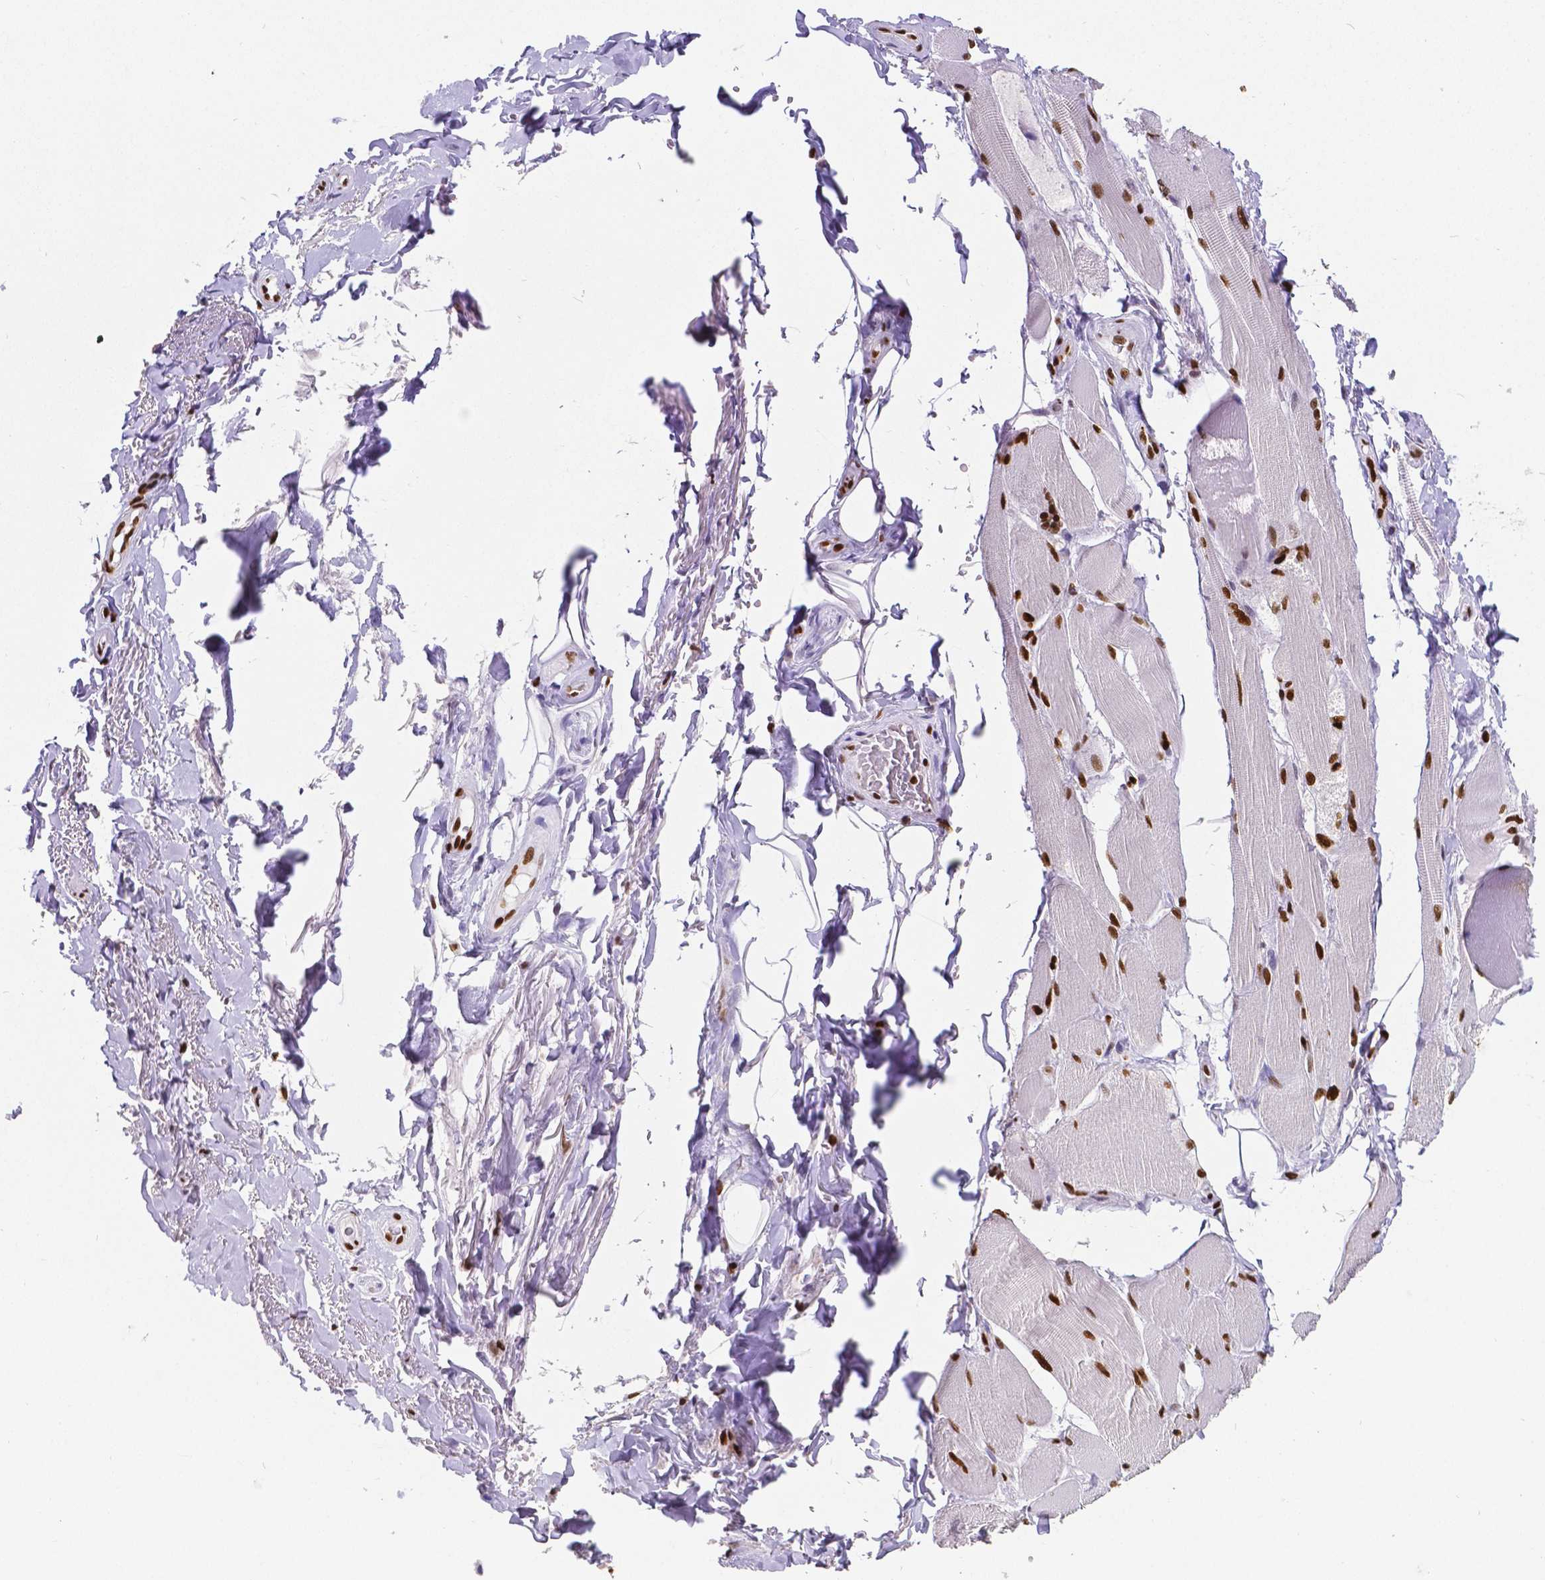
{"staining": {"intensity": "strong", "quantity": ">75%", "location": "nuclear"}, "tissue": "skeletal muscle", "cell_type": "Myocytes", "image_type": "normal", "snomed": [{"axis": "morphology", "description": "Normal tissue, NOS"}, {"axis": "topography", "description": "Skeletal muscle"}, {"axis": "topography", "description": "Anal"}, {"axis": "topography", "description": "Peripheral nerve tissue"}], "caption": "High-magnification brightfield microscopy of benign skeletal muscle stained with DAB (brown) and counterstained with hematoxylin (blue). myocytes exhibit strong nuclear expression is identified in approximately>75% of cells. (DAB (3,3'-diaminobenzidine) = brown stain, brightfield microscopy at high magnification).", "gene": "MEF2C", "patient": {"sex": "male", "age": 53}}